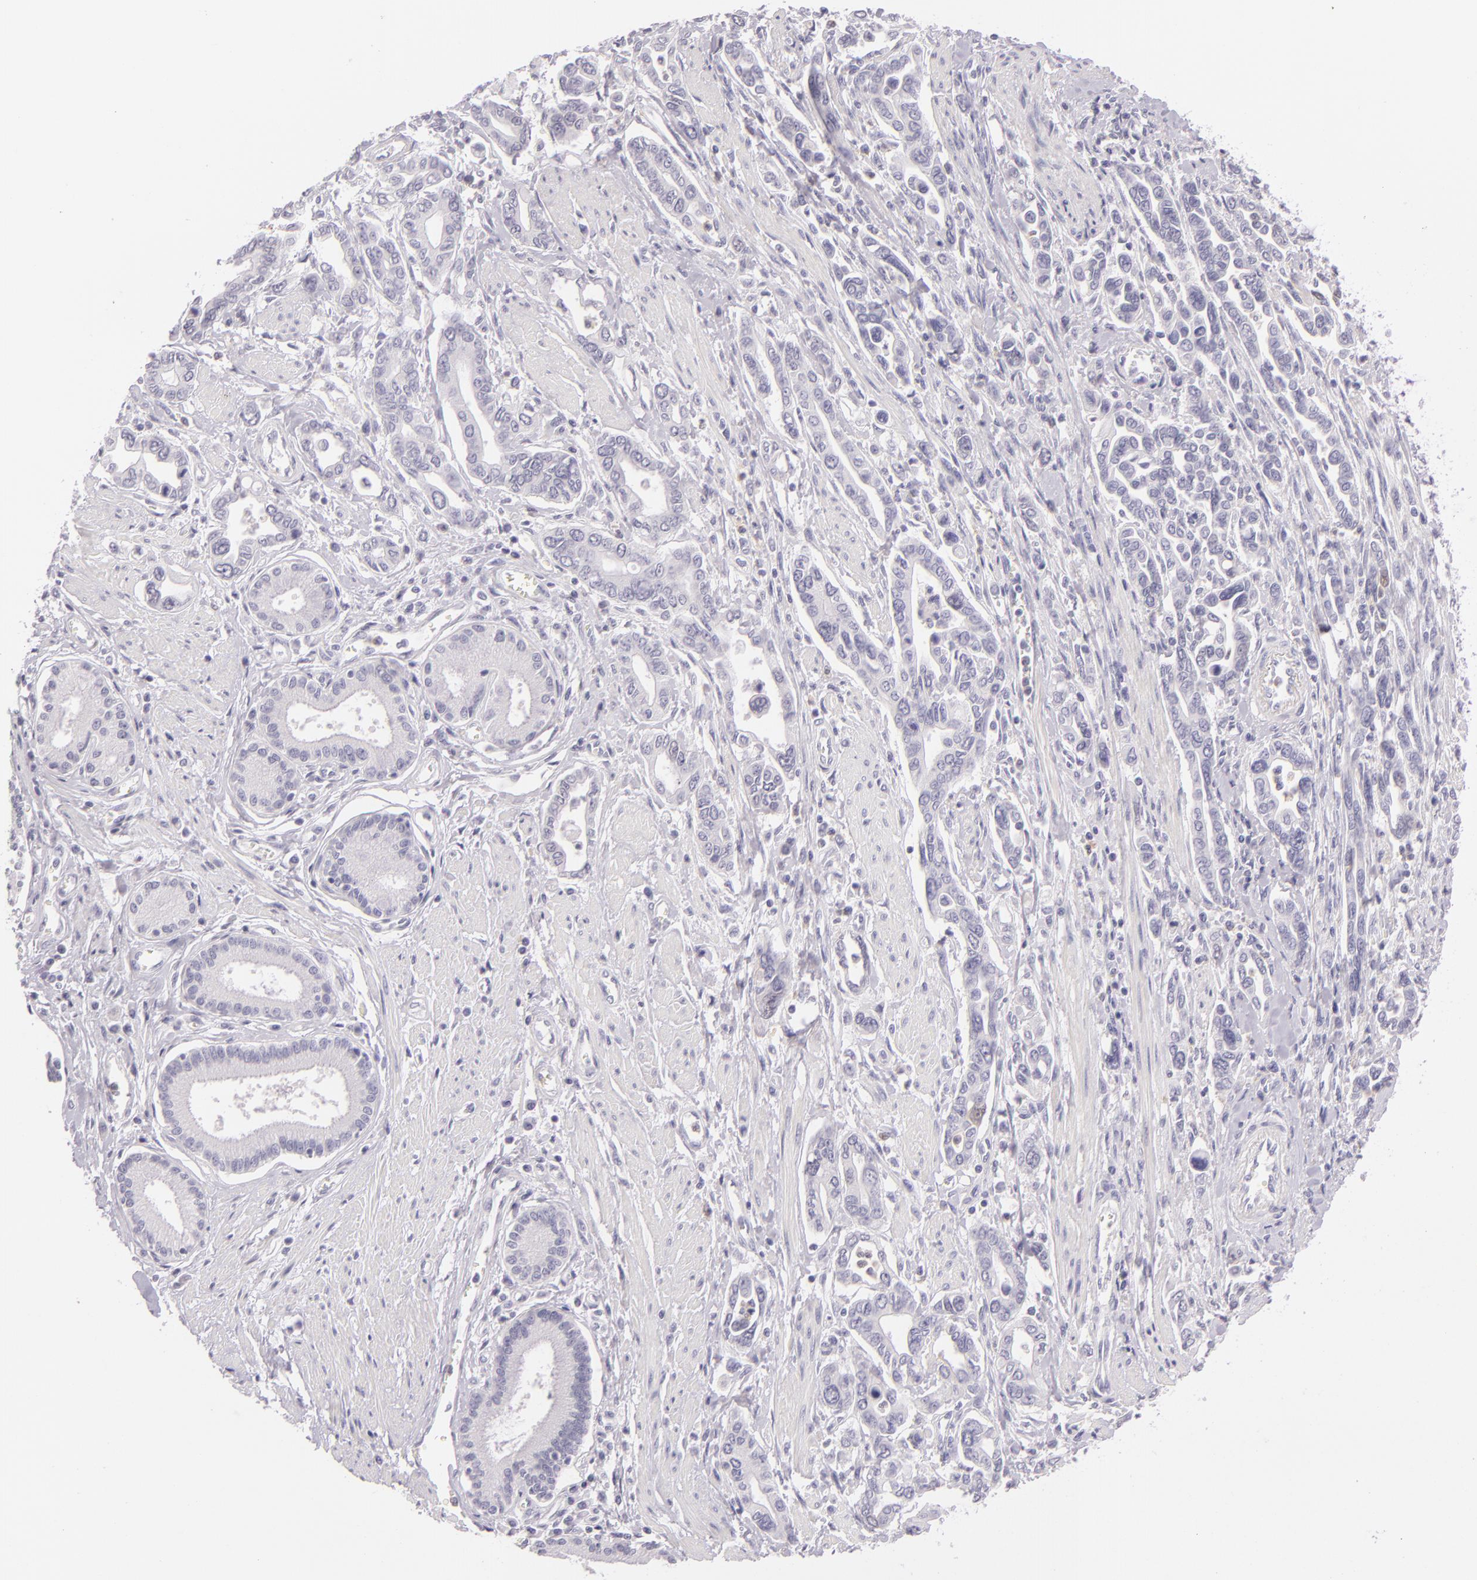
{"staining": {"intensity": "negative", "quantity": "none", "location": "none"}, "tissue": "pancreatic cancer", "cell_type": "Tumor cells", "image_type": "cancer", "snomed": [{"axis": "morphology", "description": "Adenocarcinoma, NOS"}, {"axis": "topography", "description": "Pancreas"}], "caption": "Immunohistochemistry image of neoplastic tissue: adenocarcinoma (pancreatic) stained with DAB exhibits no significant protein positivity in tumor cells.", "gene": "CBS", "patient": {"sex": "female", "age": 57}}